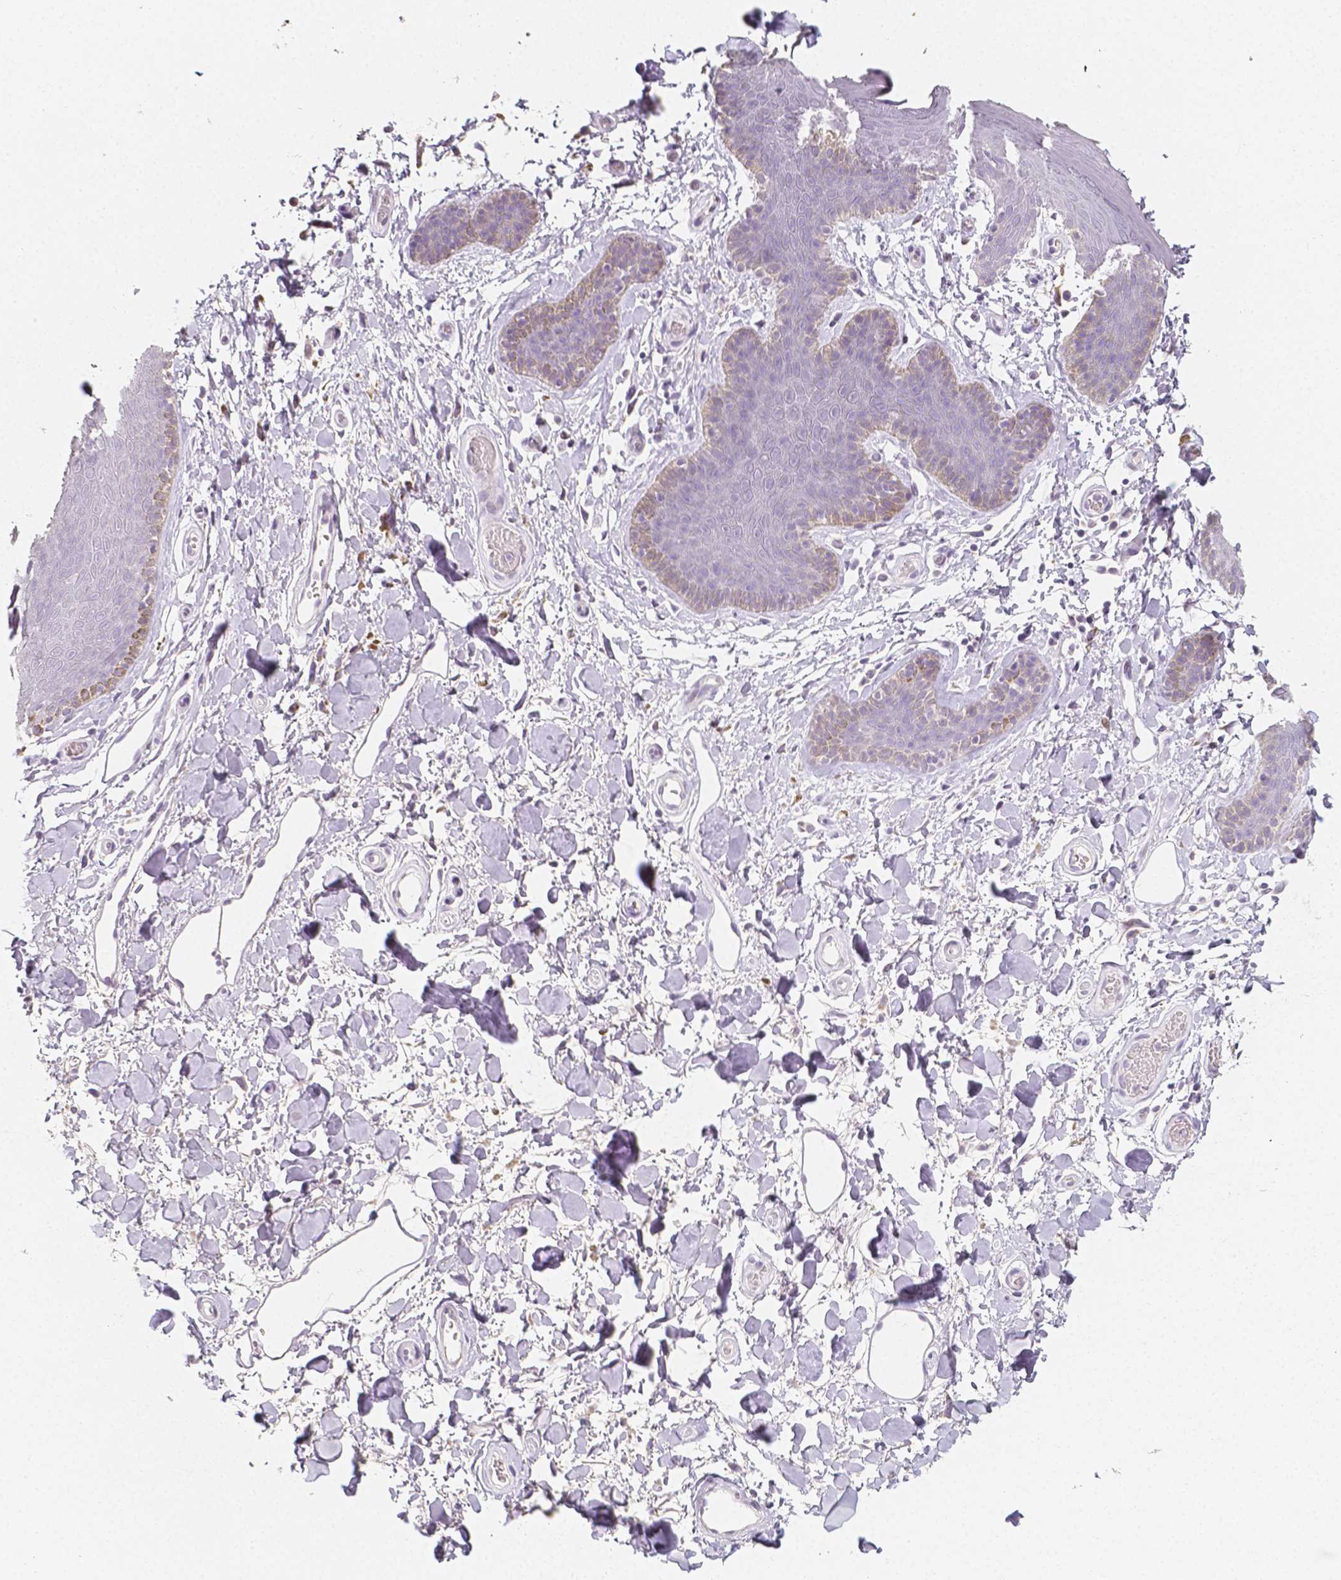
{"staining": {"intensity": "negative", "quantity": "none", "location": "none"}, "tissue": "skin", "cell_type": "Epidermal cells", "image_type": "normal", "snomed": [{"axis": "morphology", "description": "Normal tissue, NOS"}, {"axis": "topography", "description": "Anal"}], "caption": "Micrograph shows no protein staining in epidermal cells of benign skin. (DAB immunohistochemistry (IHC), high magnification).", "gene": "HNF1B", "patient": {"sex": "male", "age": 53}}